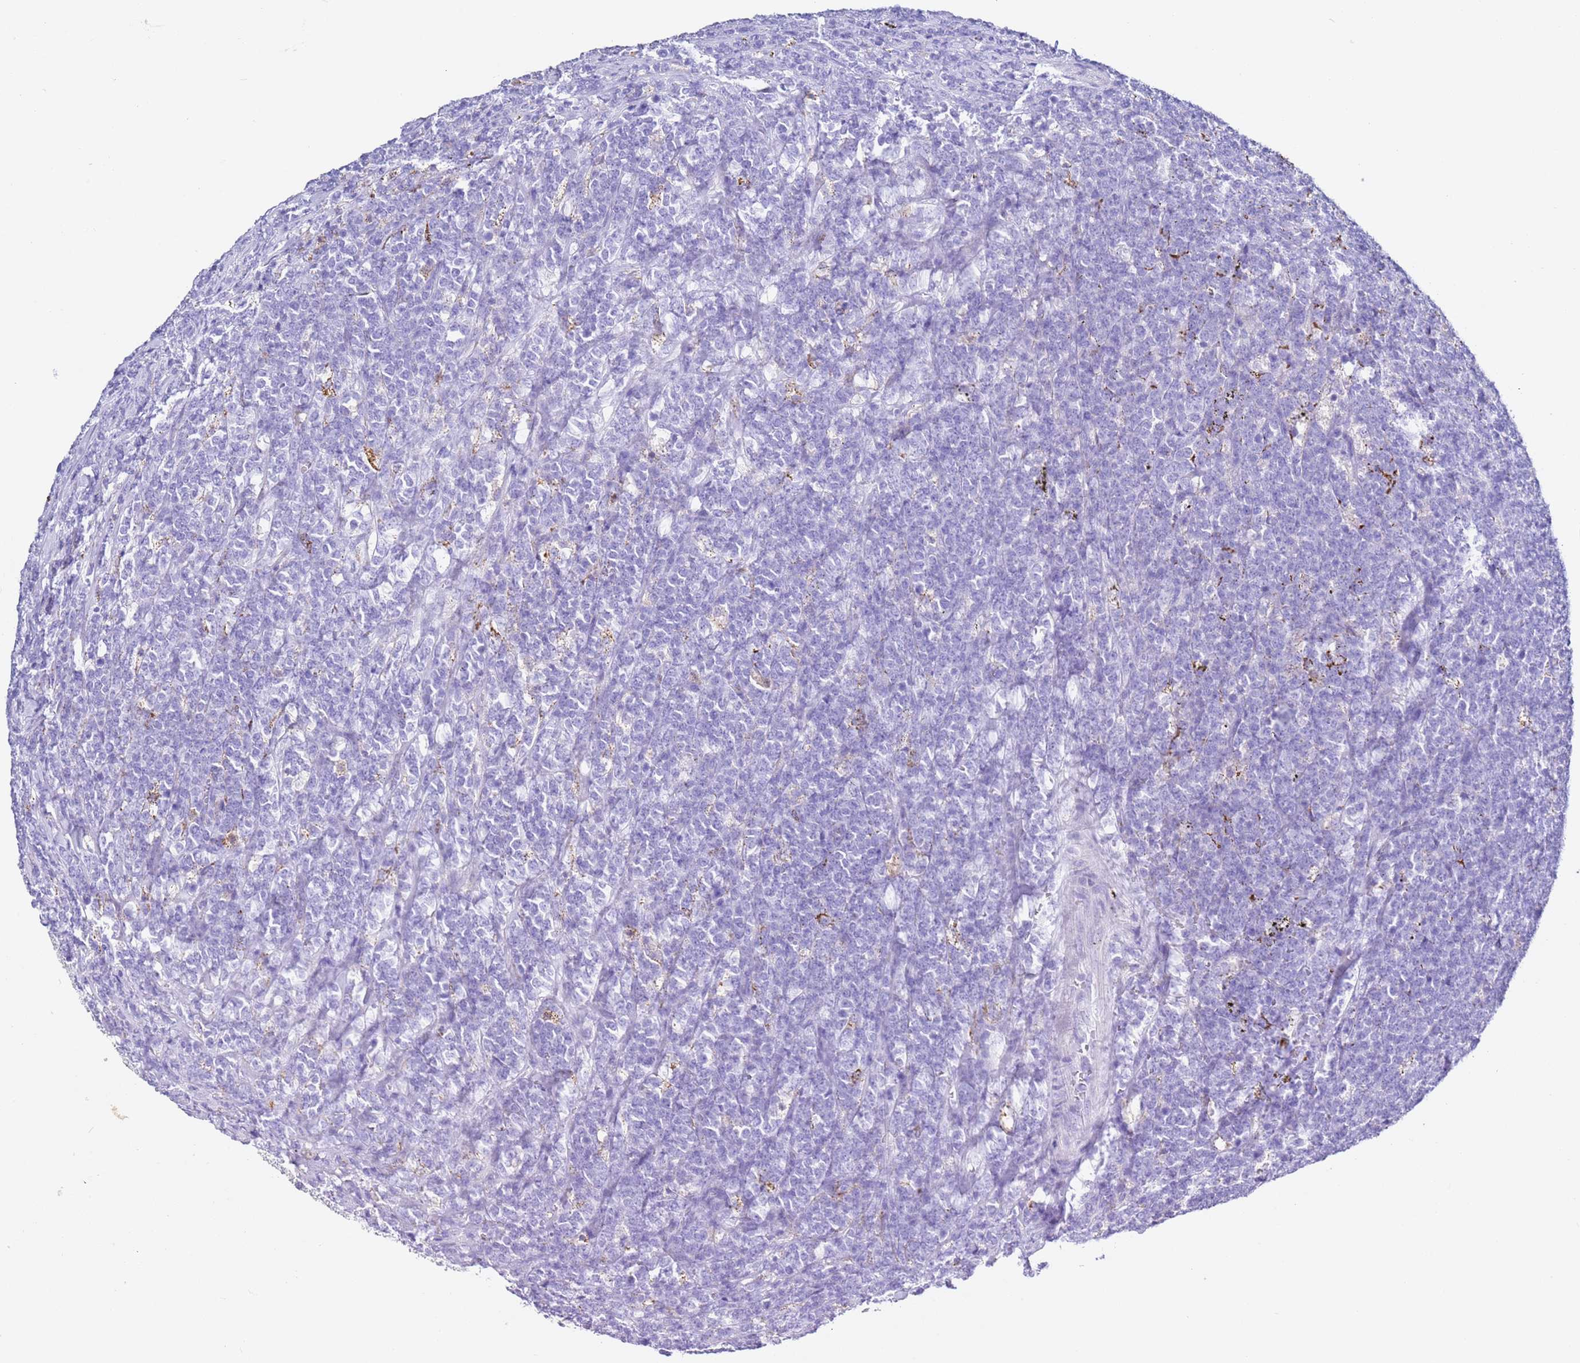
{"staining": {"intensity": "negative", "quantity": "none", "location": "none"}, "tissue": "lymphoma", "cell_type": "Tumor cells", "image_type": "cancer", "snomed": [{"axis": "morphology", "description": "Malignant lymphoma, non-Hodgkin's type, High grade"}, {"axis": "topography", "description": "Small intestine"}], "caption": "The photomicrograph reveals no significant expression in tumor cells of lymphoma.", "gene": "PTBP2", "patient": {"sex": "male", "age": 8}}